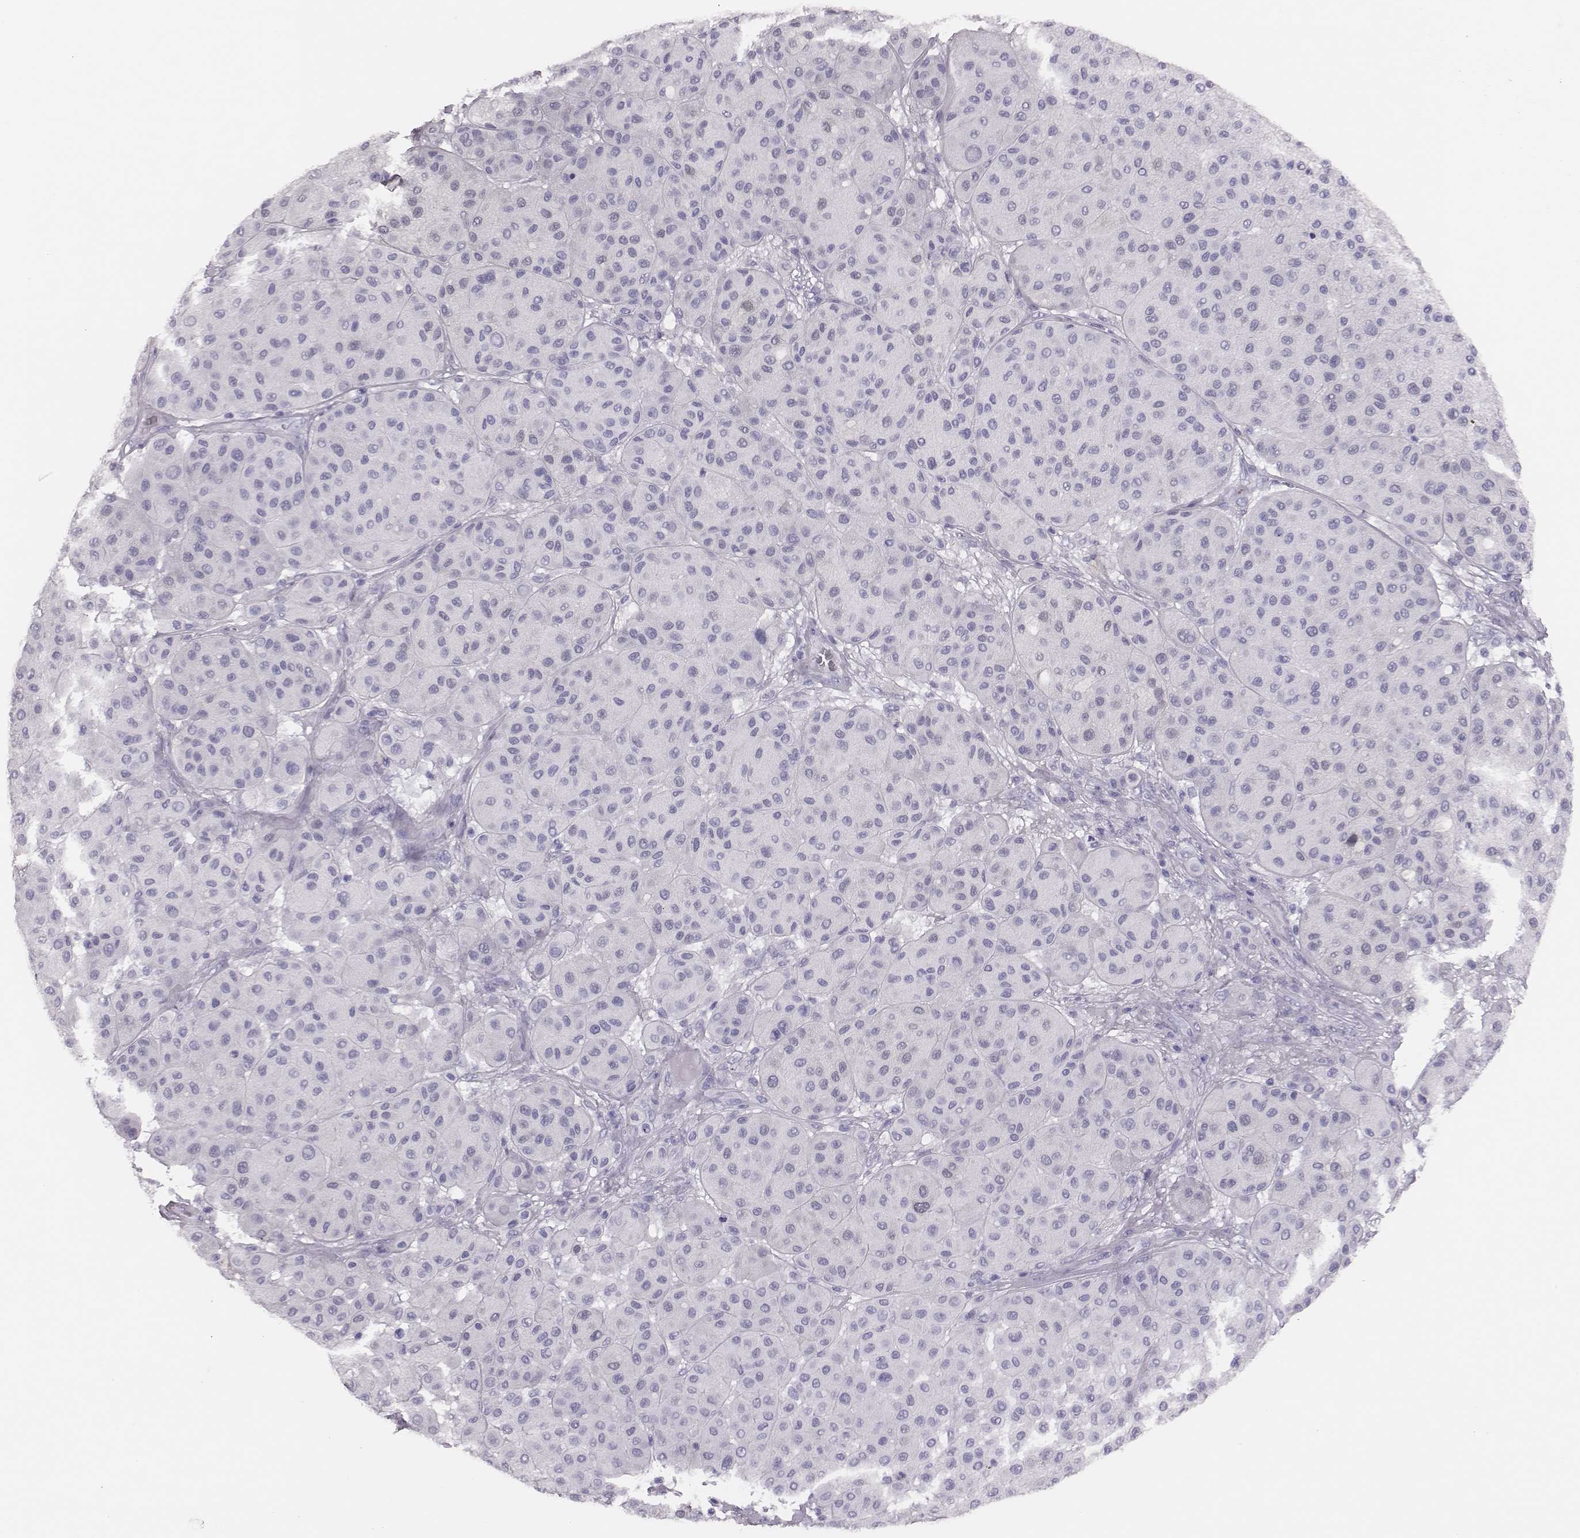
{"staining": {"intensity": "negative", "quantity": "none", "location": "none"}, "tissue": "melanoma", "cell_type": "Tumor cells", "image_type": "cancer", "snomed": [{"axis": "morphology", "description": "Malignant melanoma, Metastatic site"}, {"axis": "topography", "description": "Smooth muscle"}], "caption": "IHC of human malignant melanoma (metastatic site) reveals no staining in tumor cells.", "gene": "H1-6", "patient": {"sex": "male", "age": 41}}